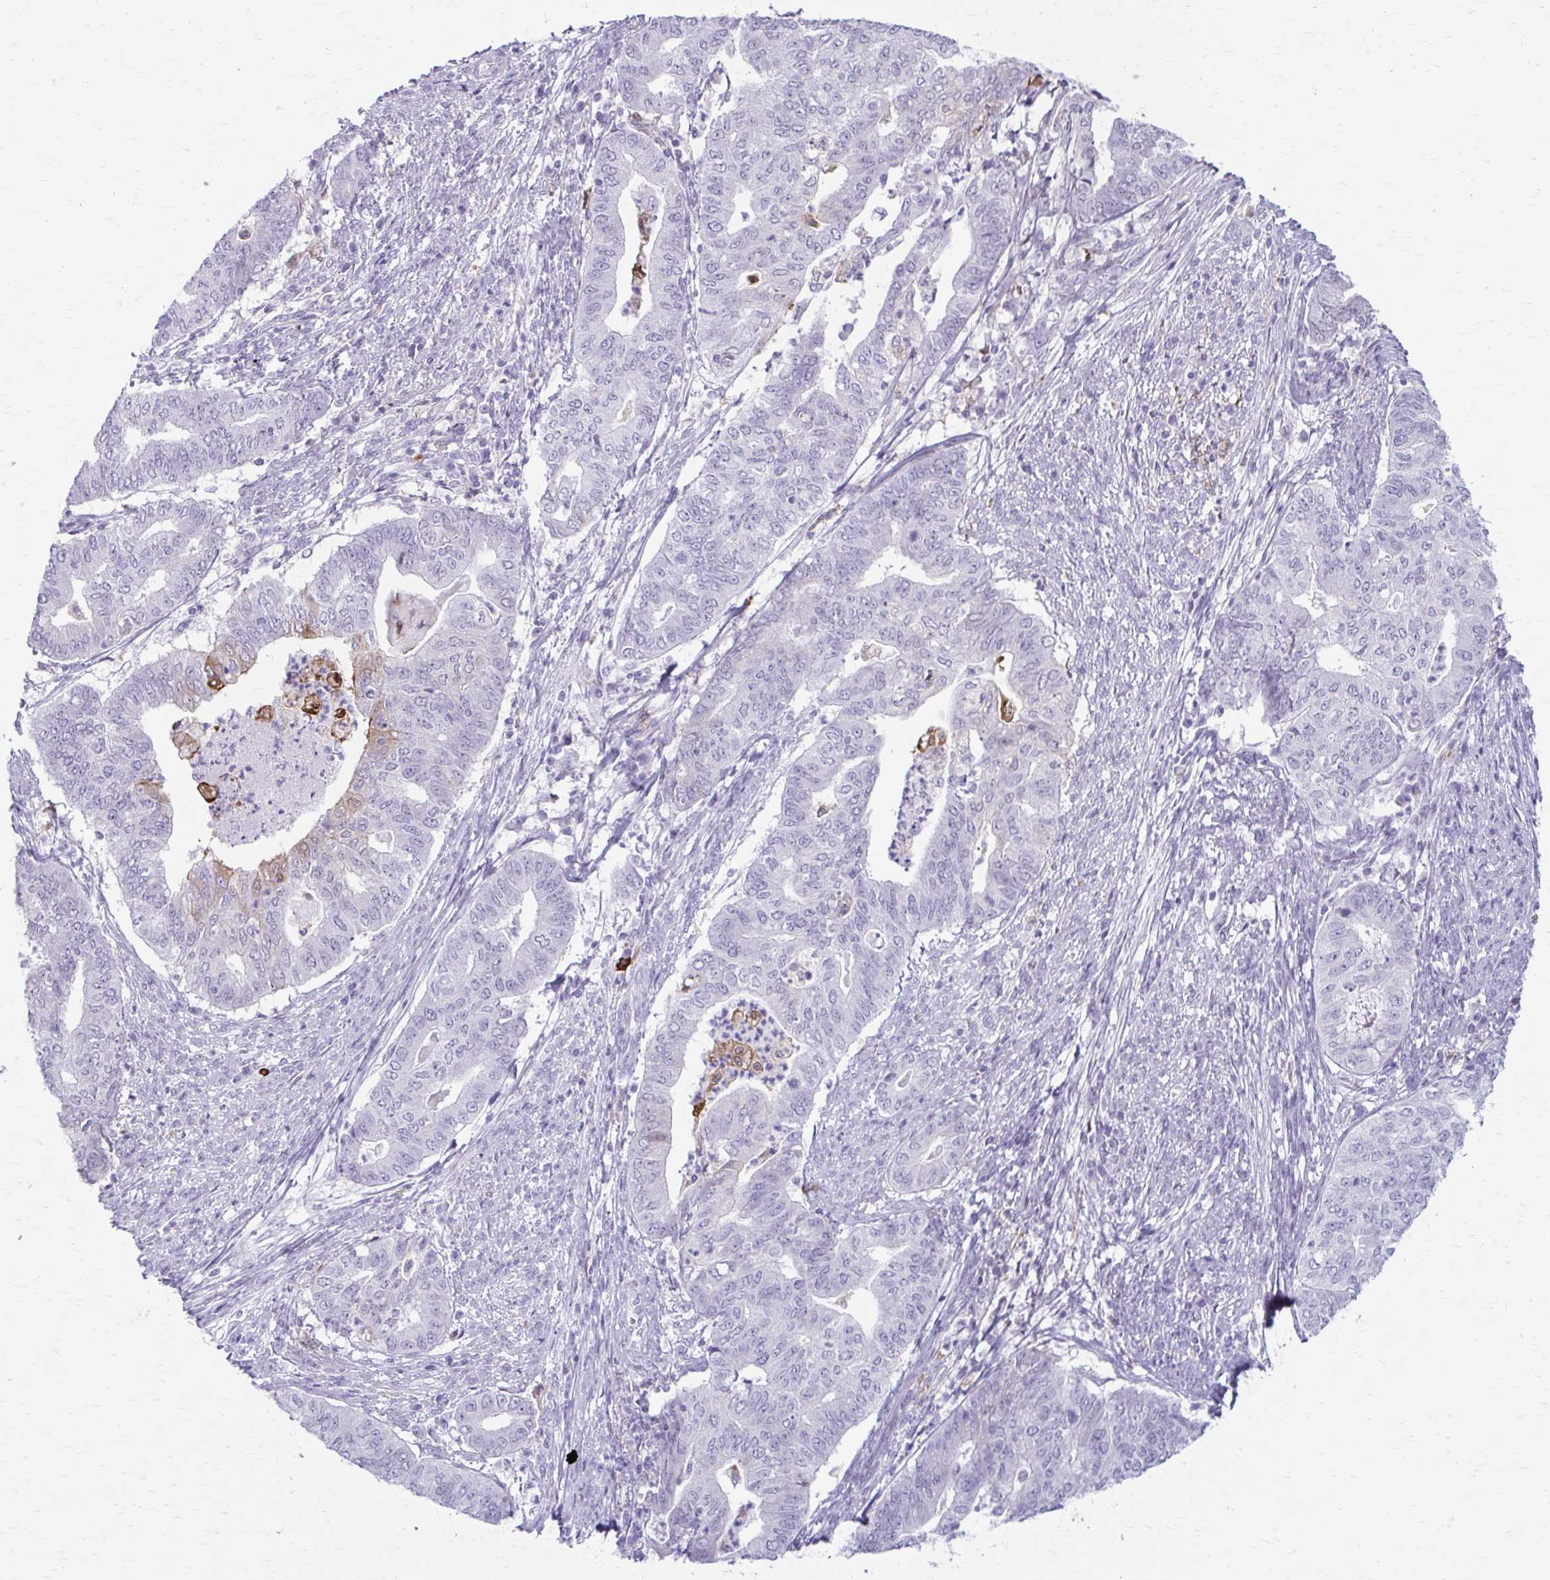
{"staining": {"intensity": "weak", "quantity": "<25%", "location": "cytoplasmic/membranous"}, "tissue": "endometrial cancer", "cell_type": "Tumor cells", "image_type": "cancer", "snomed": [{"axis": "morphology", "description": "Adenocarcinoma, NOS"}, {"axis": "topography", "description": "Endometrium"}], "caption": "High magnification brightfield microscopy of adenocarcinoma (endometrial) stained with DAB (3,3'-diaminobenzidine) (brown) and counterstained with hematoxylin (blue): tumor cells show no significant positivity.", "gene": "LDLRAP1", "patient": {"sex": "female", "age": 79}}